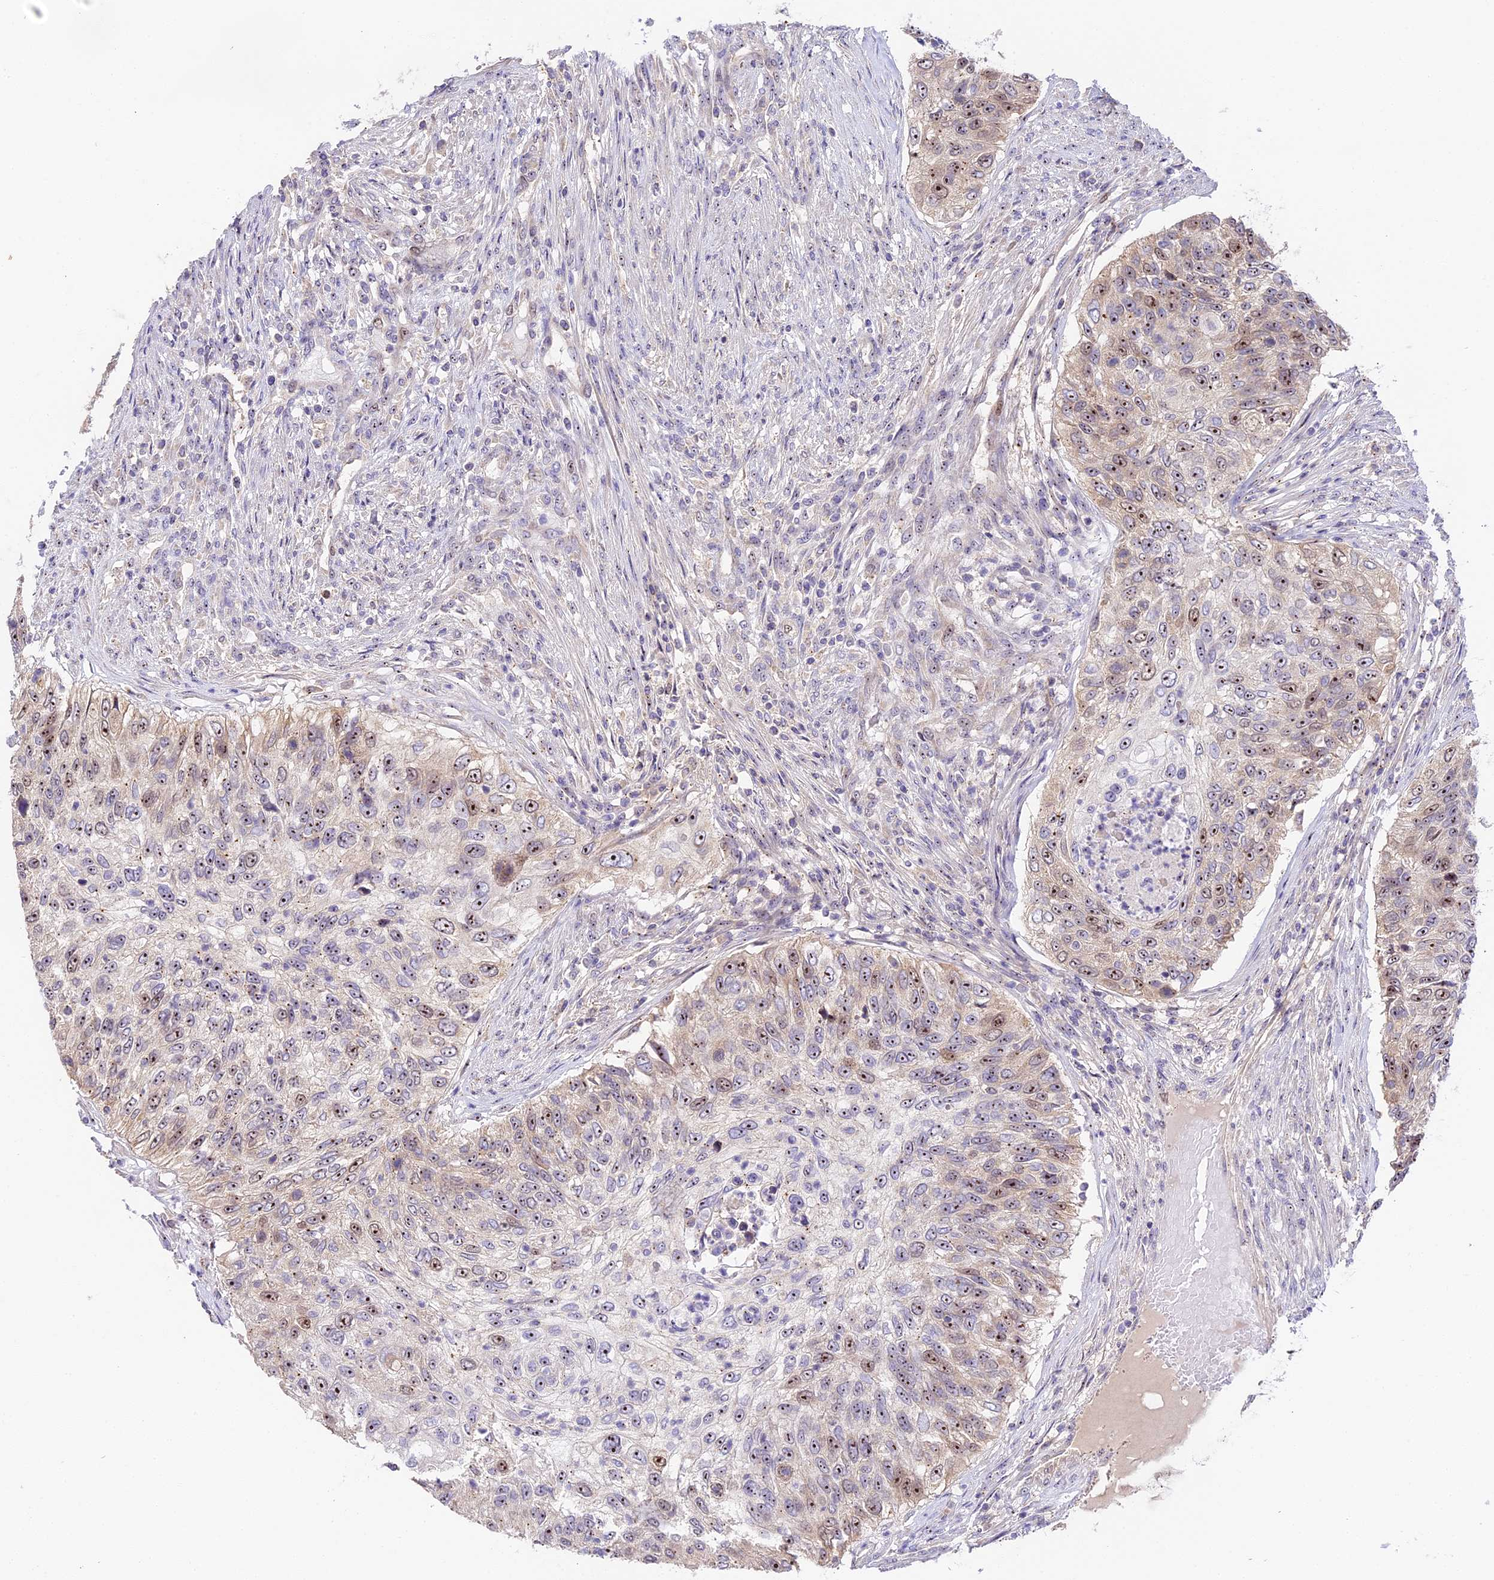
{"staining": {"intensity": "moderate", "quantity": ">75%", "location": "nuclear"}, "tissue": "urothelial cancer", "cell_type": "Tumor cells", "image_type": "cancer", "snomed": [{"axis": "morphology", "description": "Urothelial carcinoma, High grade"}, {"axis": "topography", "description": "Urinary bladder"}], "caption": "Brown immunohistochemical staining in human urothelial carcinoma (high-grade) shows moderate nuclear staining in about >75% of tumor cells.", "gene": "RAD51", "patient": {"sex": "female", "age": 60}}